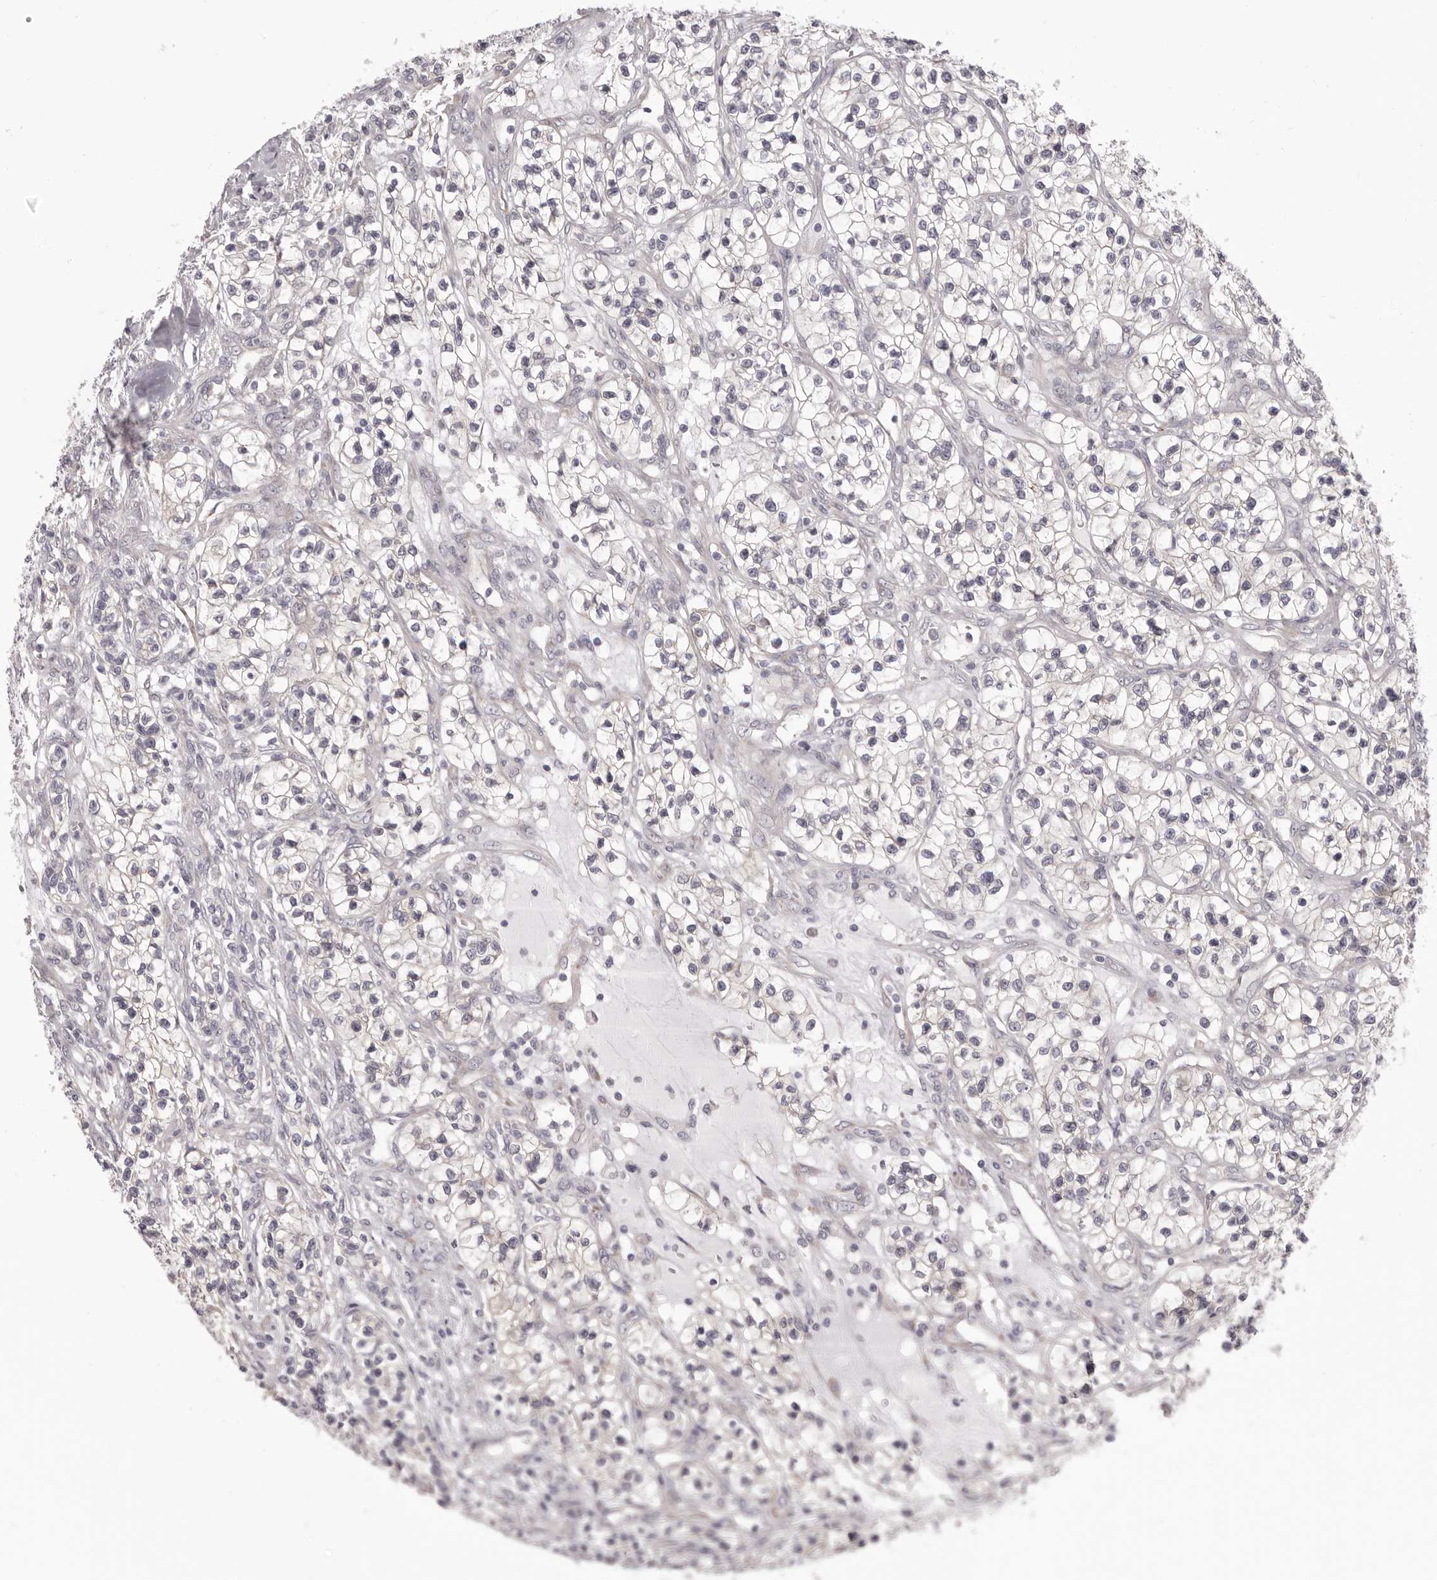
{"staining": {"intensity": "negative", "quantity": "none", "location": "none"}, "tissue": "renal cancer", "cell_type": "Tumor cells", "image_type": "cancer", "snomed": [{"axis": "morphology", "description": "Adenocarcinoma, NOS"}, {"axis": "topography", "description": "Kidney"}], "caption": "IHC of renal cancer reveals no staining in tumor cells.", "gene": "OTUD3", "patient": {"sex": "female", "age": 57}}